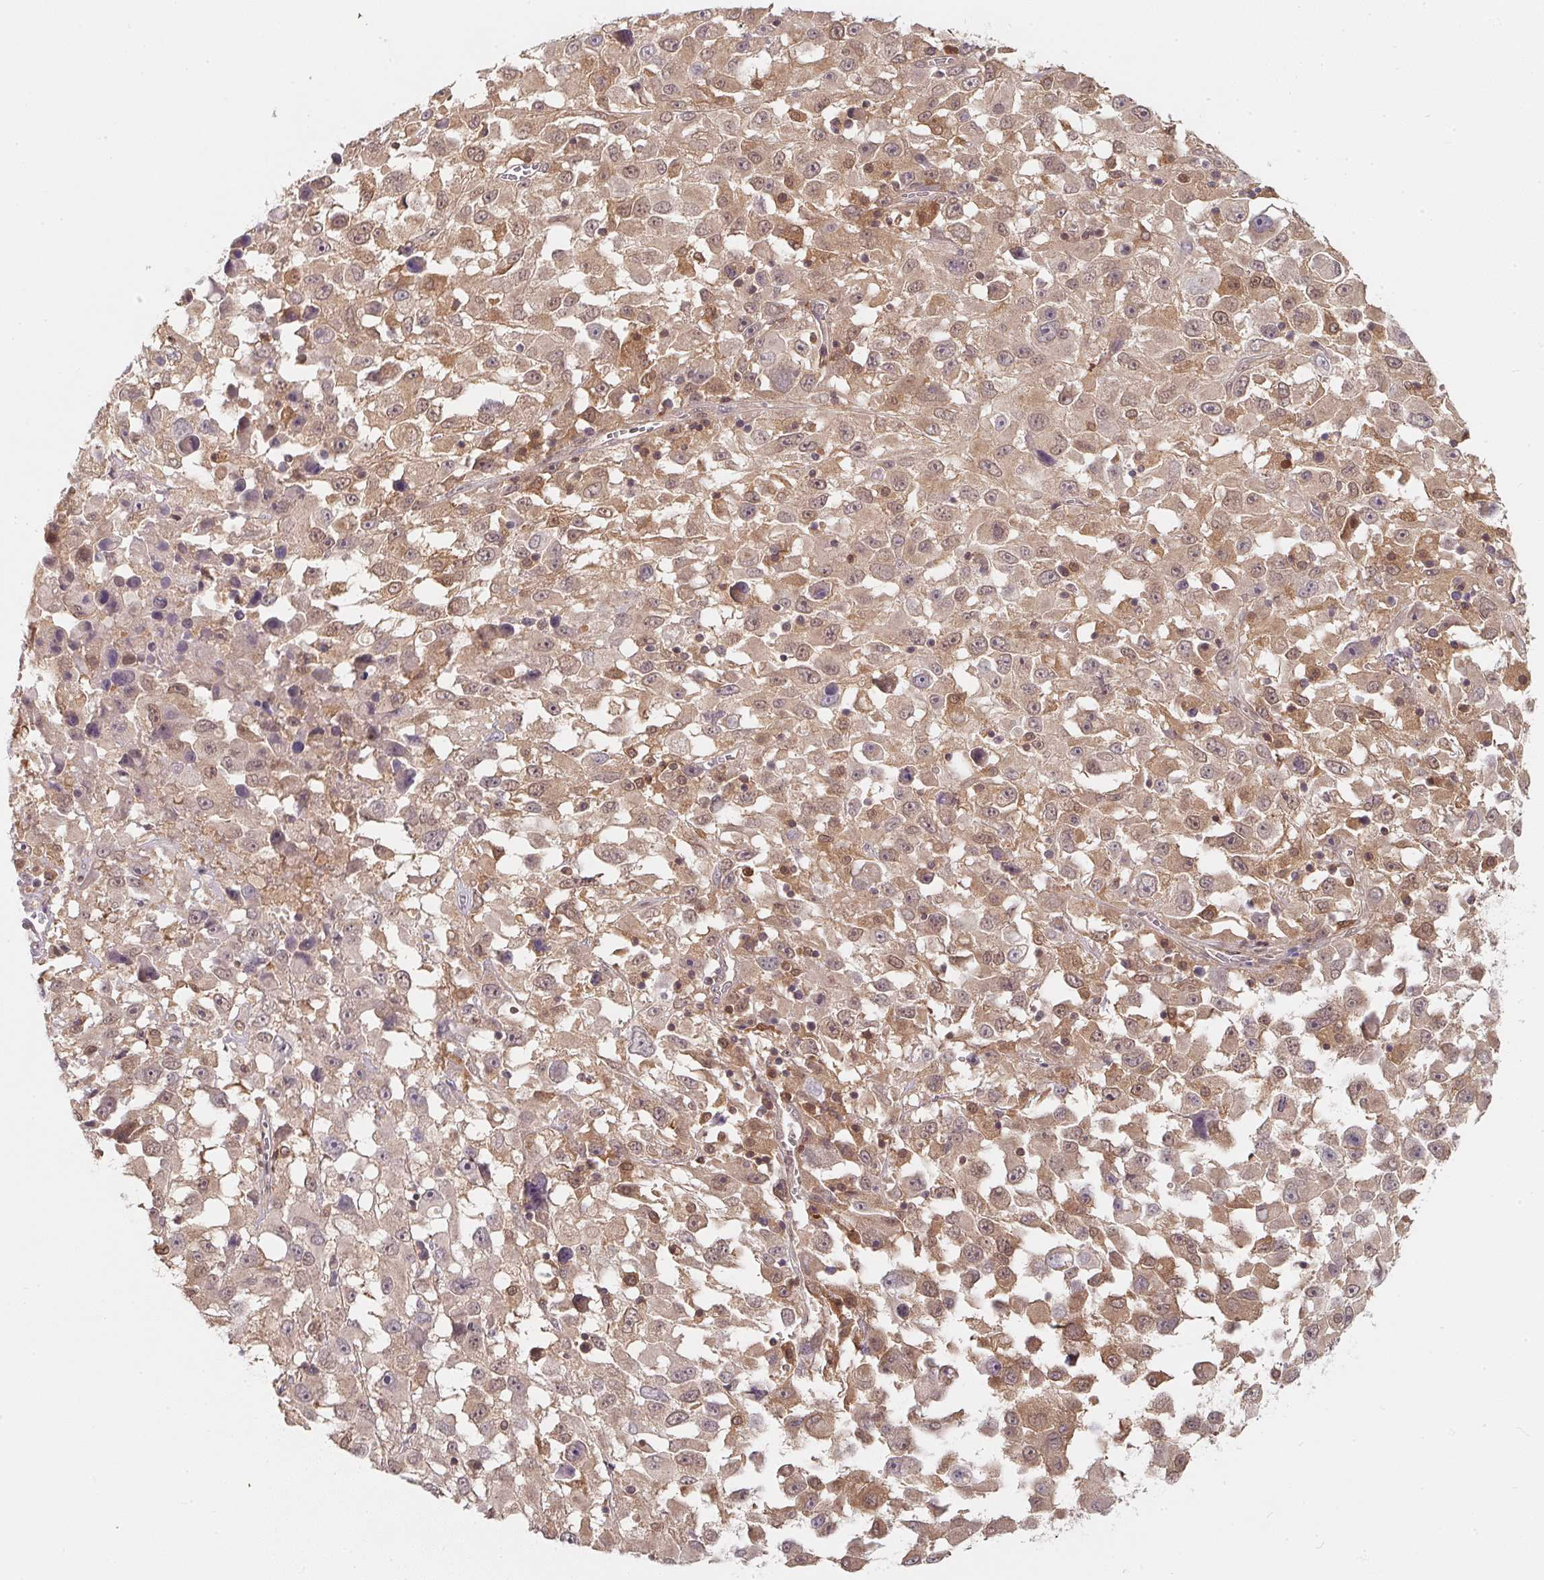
{"staining": {"intensity": "weak", "quantity": "25%-75%", "location": "cytoplasmic/membranous,nuclear"}, "tissue": "melanoma", "cell_type": "Tumor cells", "image_type": "cancer", "snomed": [{"axis": "morphology", "description": "Malignant melanoma, Metastatic site"}, {"axis": "topography", "description": "Soft tissue"}], "caption": "A brown stain highlights weak cytoplasmic/membranous and nuclear staining of a protein in human melanoma tumor cells.", "gene": "ANKRD13A", "patient": {"sex": "male", "age": 50}}